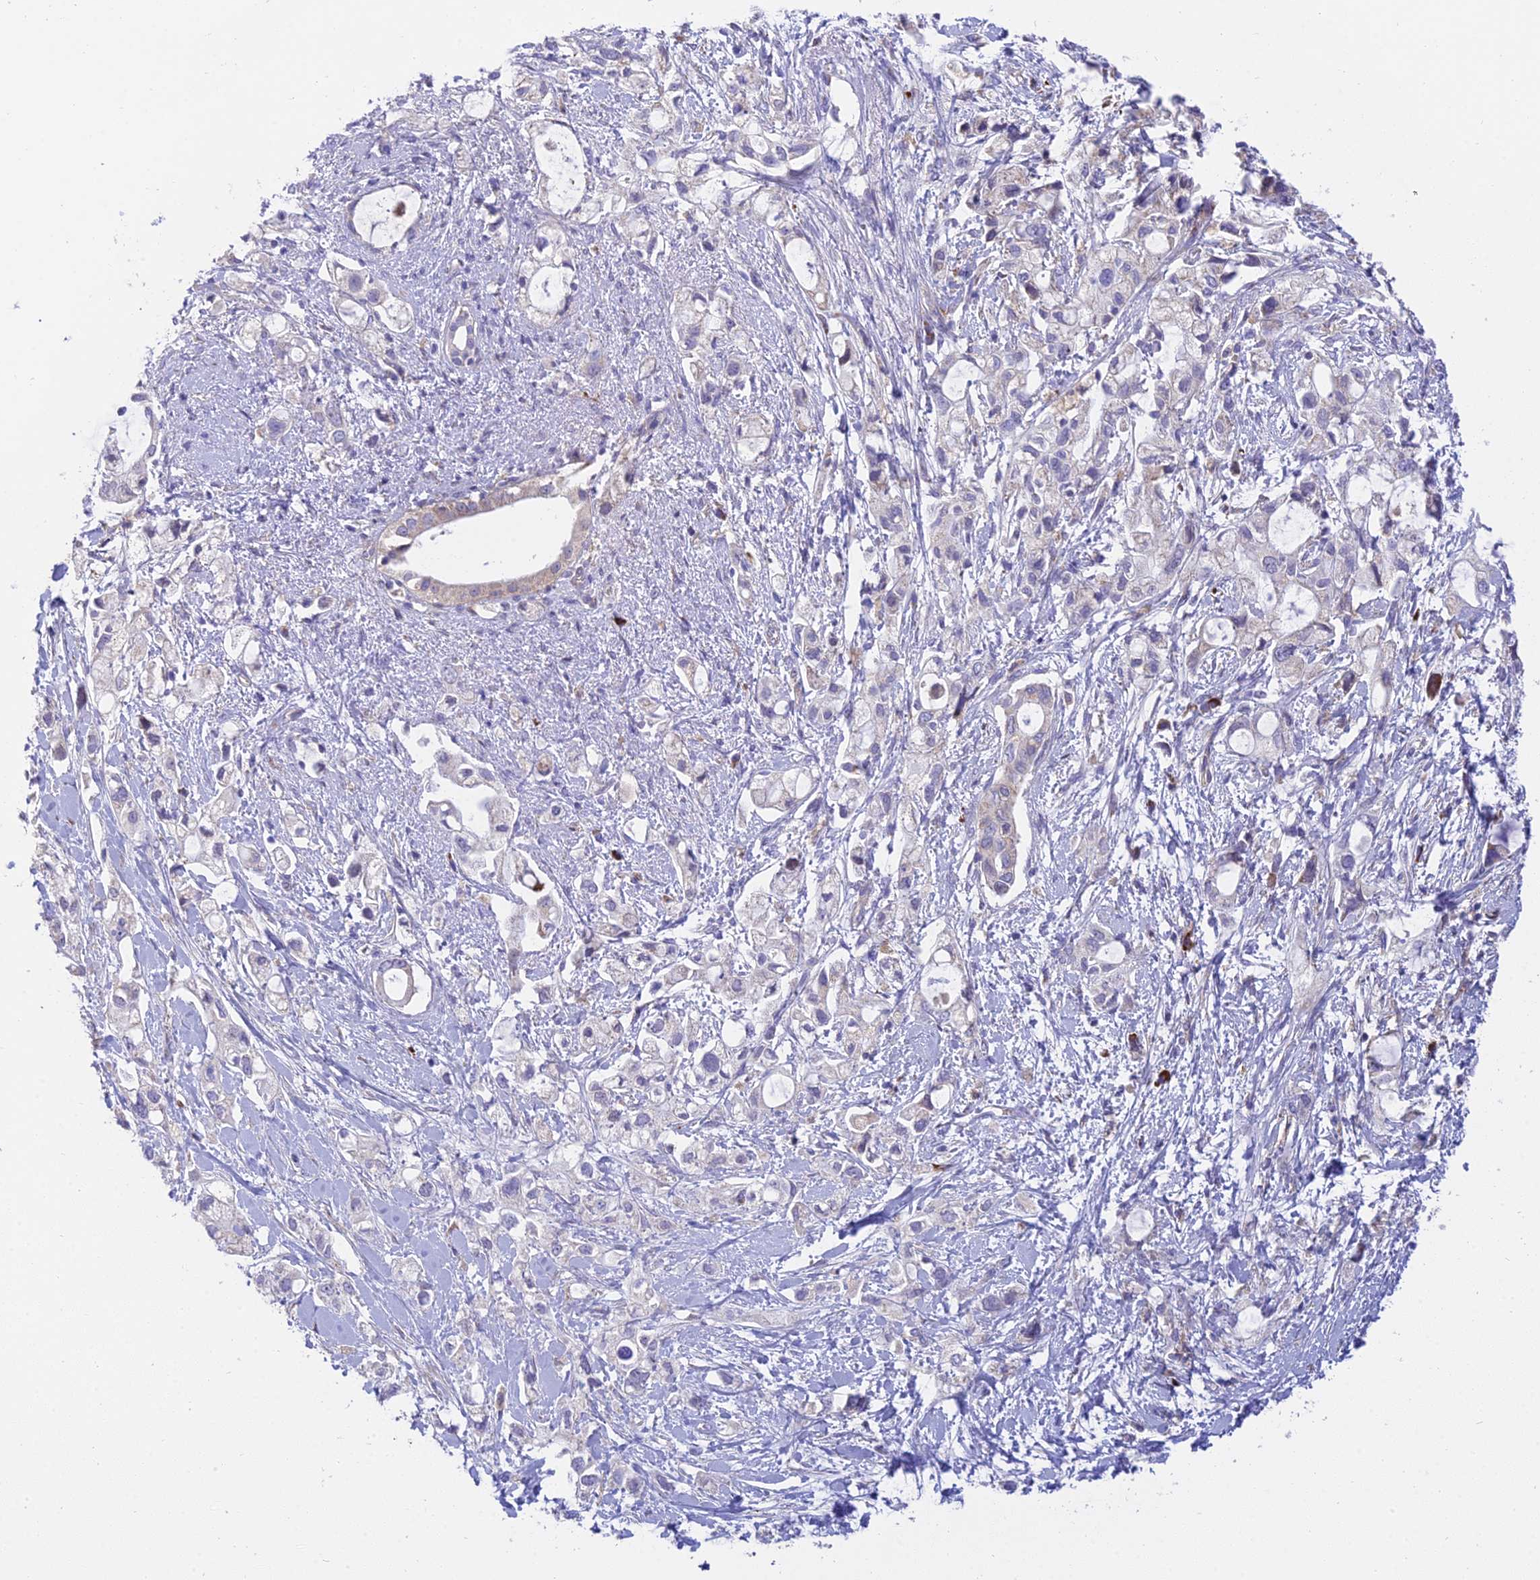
{"staining": {"intensity": "negative", "quantity": "none", "location": "none"}, "tissue": "pancreatic cancer", "cell_type": "Tumor cells", "image_type": "cancer", "snomed": [{"axis": "morphology", "description": "Adenocarcinoma, NOS"}, {"axis": "topography", "description": "Pancreas"}], "caption": "An image of human pancreatic cancer is negative for staining in tumor cells.", "gene": "CLCN7", "patient": {"sex": "female", "age": 56}}